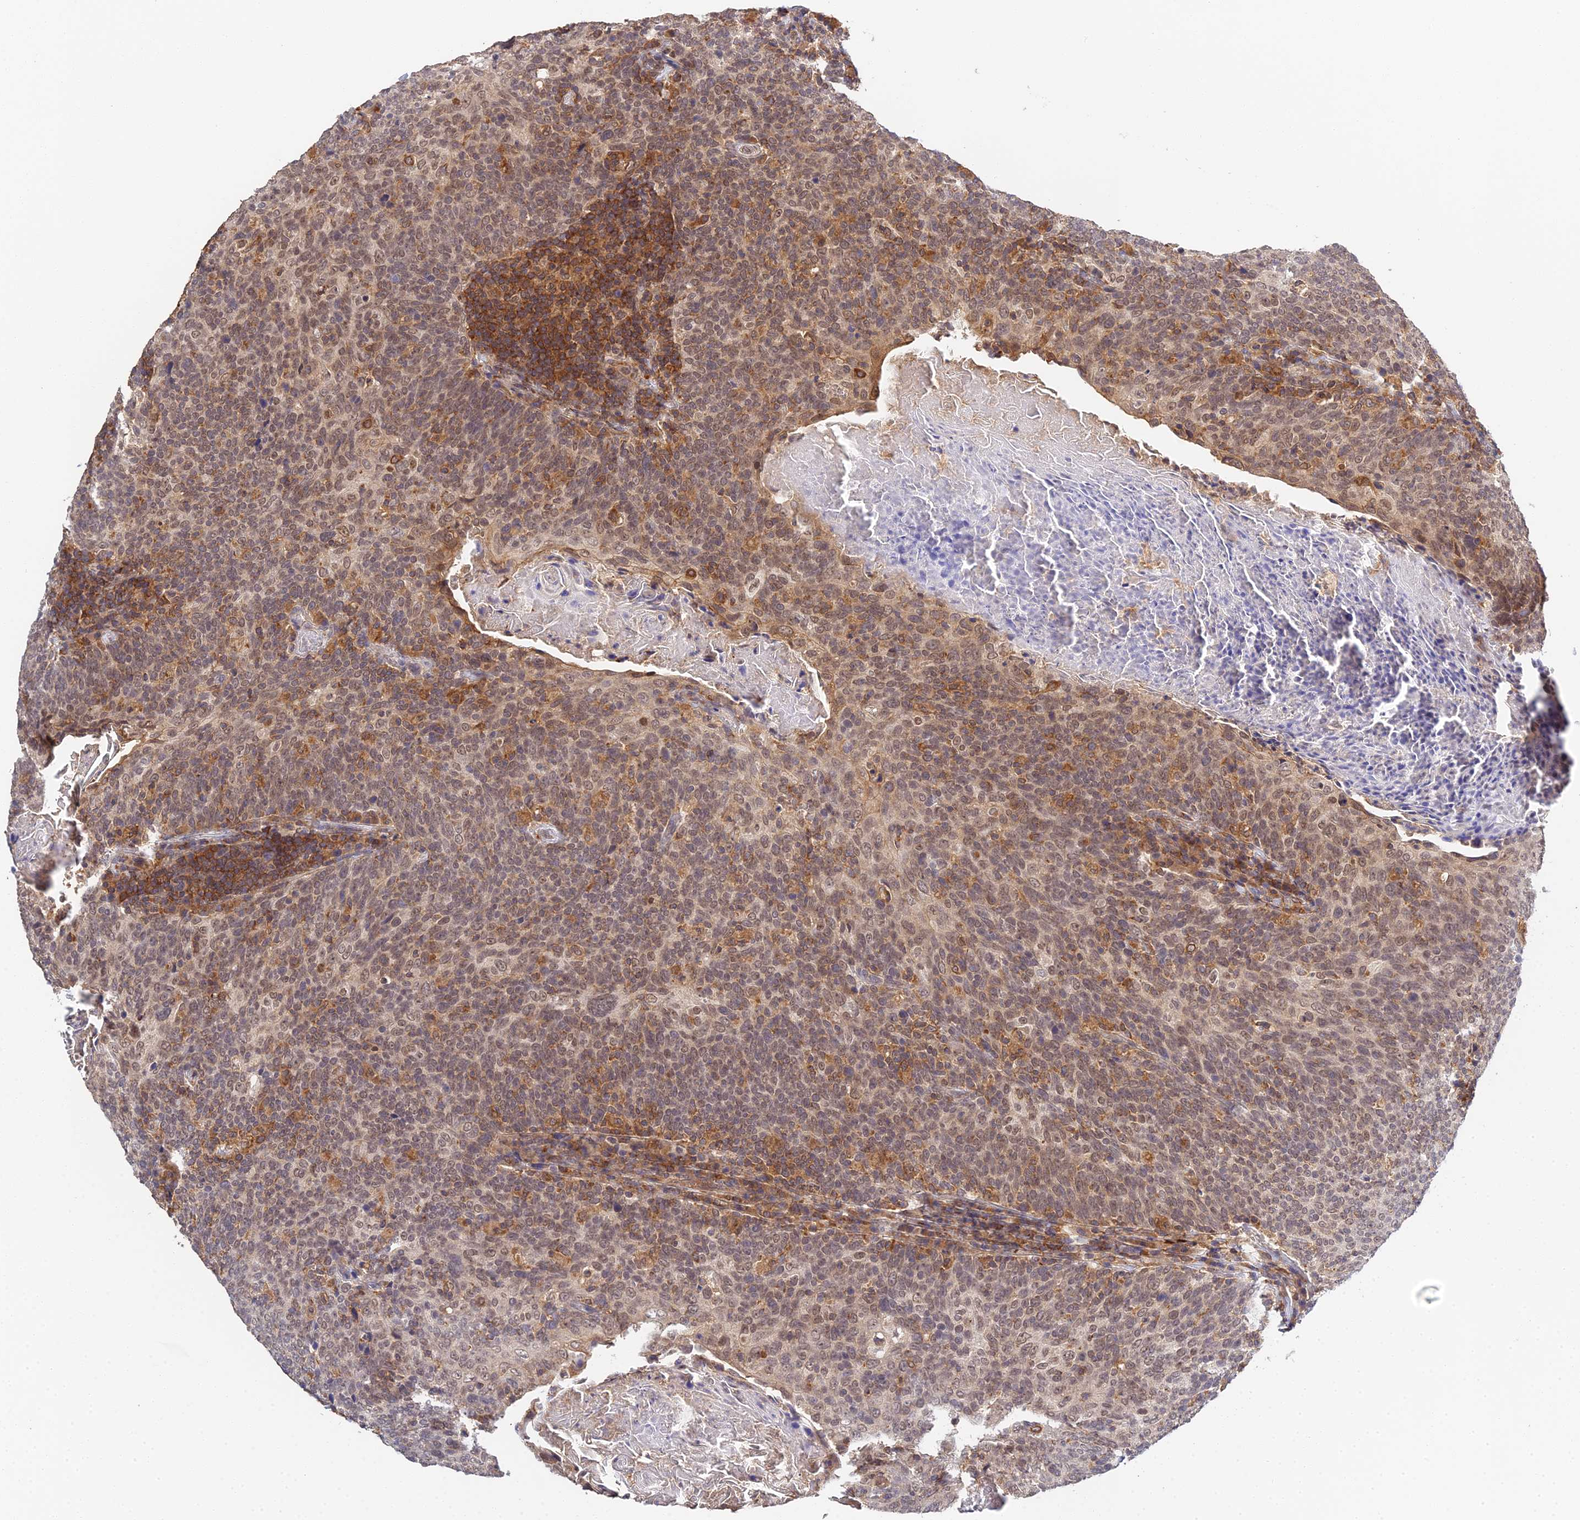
{"staining": {"intensity": "moderate", "quantity": ">75%", "location": "cytoplasmic/membranous,nuclear"}, "tissue": "head and neck cancer", "cell_type": "Tumor cells", "image_type": "cancer", "snomed": [{"axis": "morphology", "description": "Squamous cell carcinoma, NOS"}, {"axis": "morphology", "description": "Squamous cell carcinoma, metastatic, NOS"}, {"axis": "topography", "description": "Lymph node"}, {"axis": "topography", "description": "Head-Neck"}], "caption": "A brown stain highlights moderate cytoplasmic/membranous and nuclear expression of a protein in head and neck cancer (metastatic squamous cell carcinoma) tumor cells.", "gene": "TPRX1", "patient": {"sex": "male", "age": 62}}